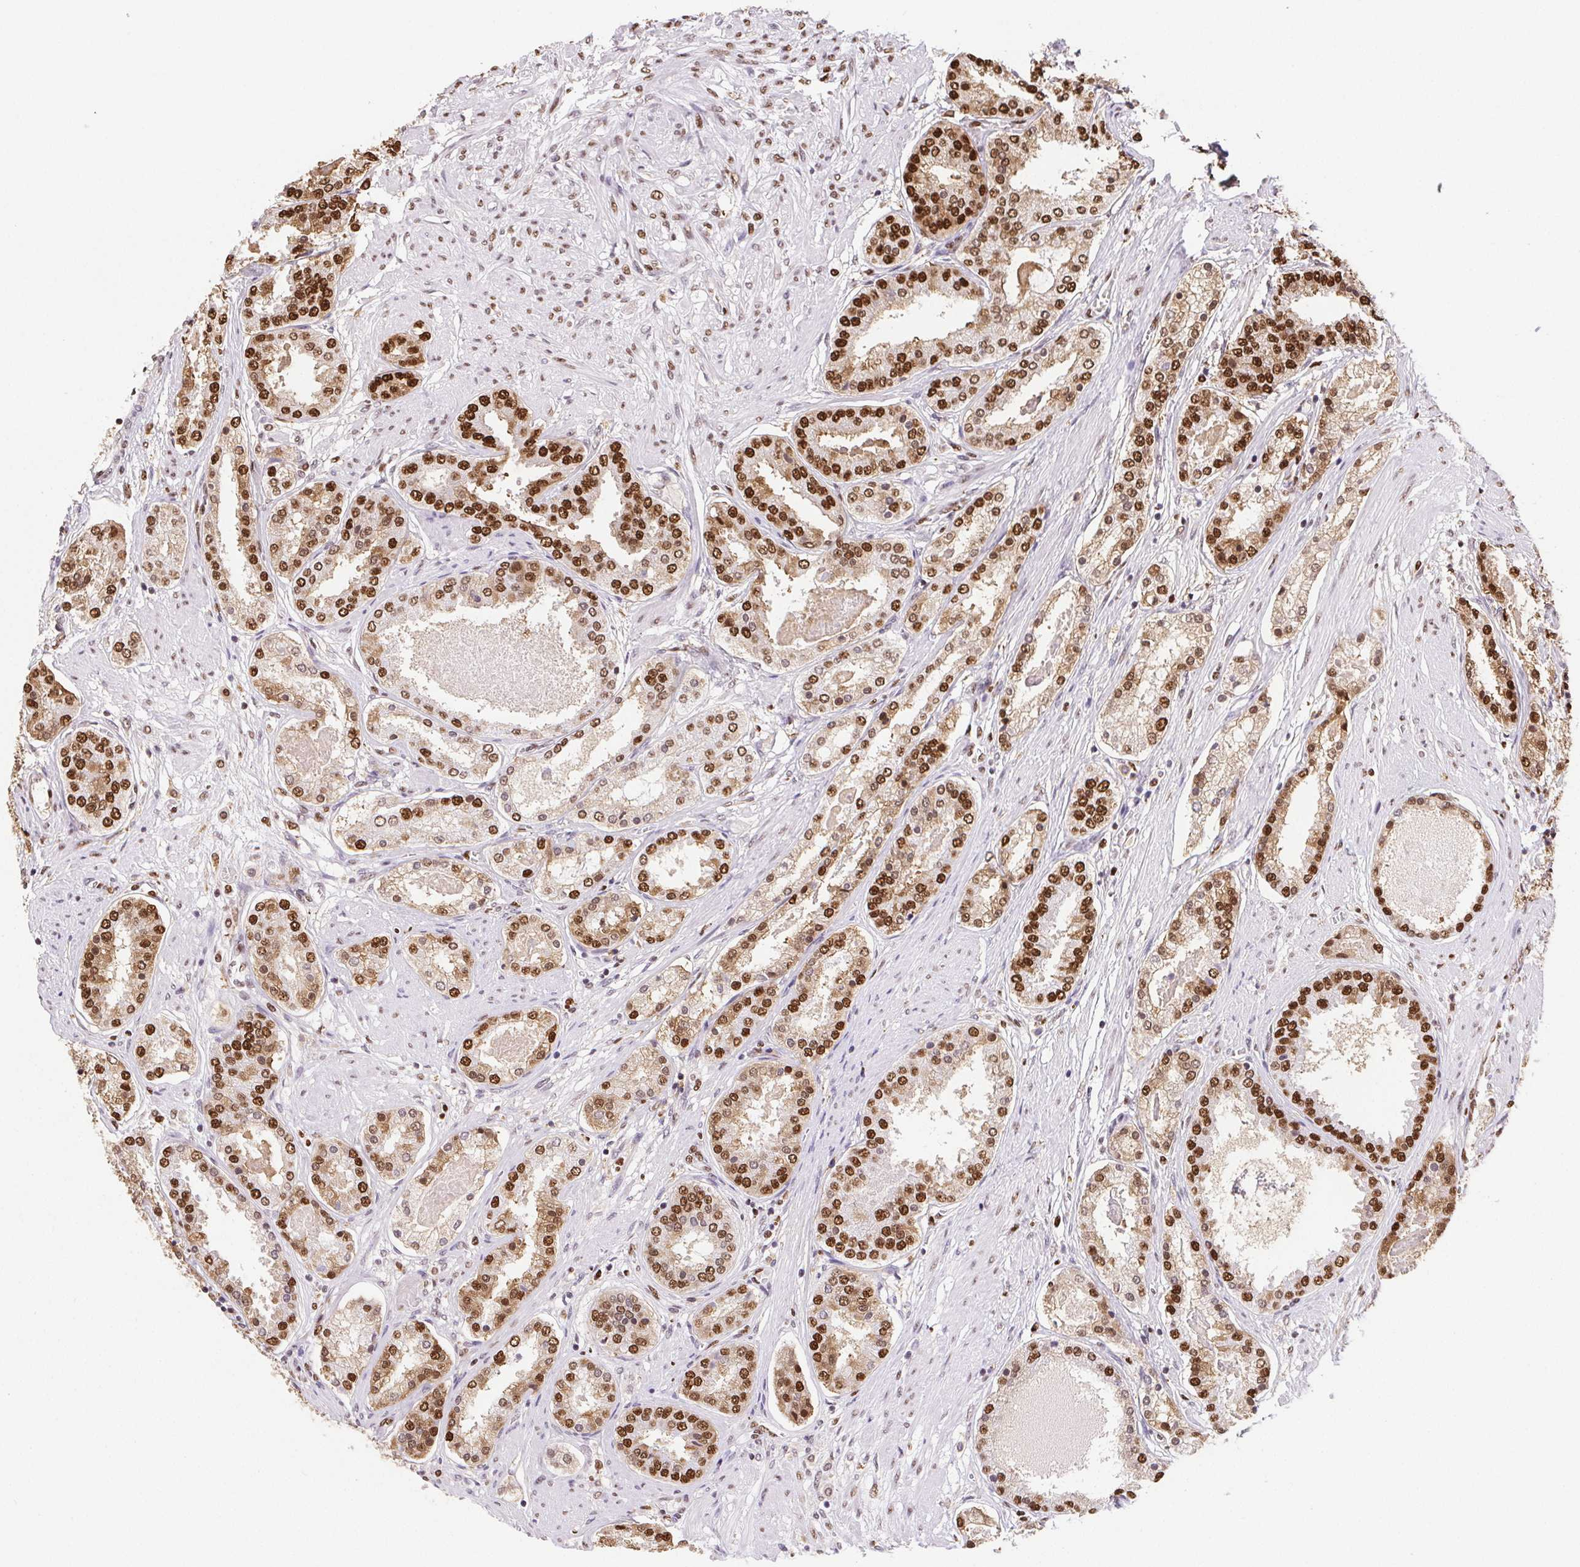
{"staining": {"intensity": "strong", "quantity": "25%-75%", "location": "nuclear"}, "tissue": "prostate cancer", "cell_type": "Tumor cells", "image_type": "cancer", "snomed": [{"axis": "morphology", "description": "Adenocarcinoma, High grade"}, {"axis": "topography", "description": "Prostate"}], "caption": "Protein staining of prostate high-grade adenocarcinoma tissue displays strong nuclear staining in about 25%-75% of tumor cells.", "gene": "SET", "patient": {"sex": "male", "age": 63}}